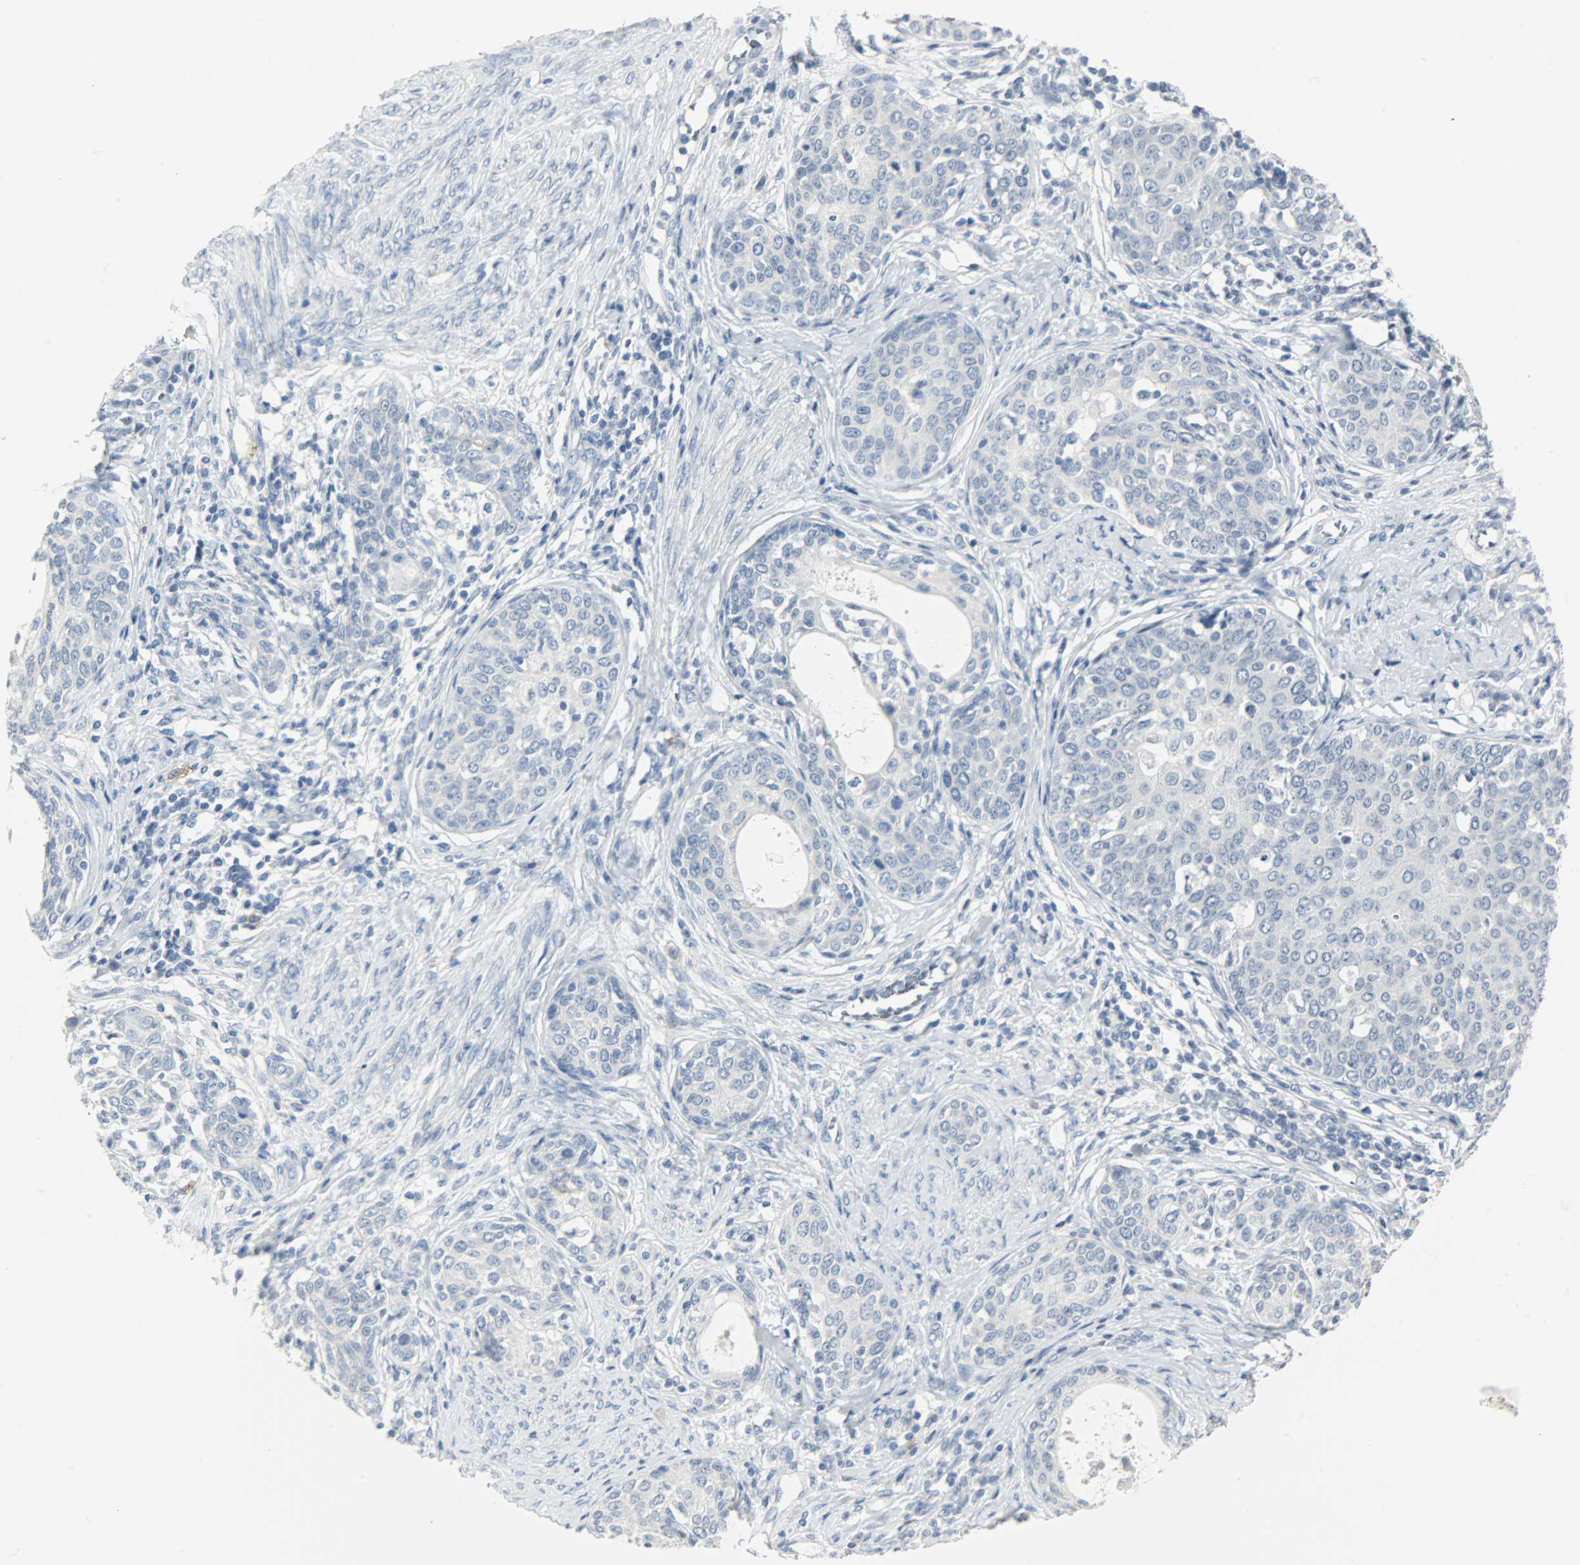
{"staining": {"intensity": "negative", "quantity": "none", "location": "none"}, "tissue": "cervical cancer", "cell_type": "Tumor cells", "image_type": "cancer", "snomed": [{"axis": "morphology", "description": "Squamous cell carcinoma, NOS"}, {"axis": "morphology", "description": "Adenocarcinoma, NOS"}, {"axis": "topography", "description": "Cervix"}], "caption": "High power microscopy micrograph of an immunohistochemistry photomicrograph of cervical cancer, revealing no significant staining in tumor cells.", "gene": "KIT", "patient": {"sex": "female", "age": 52}}